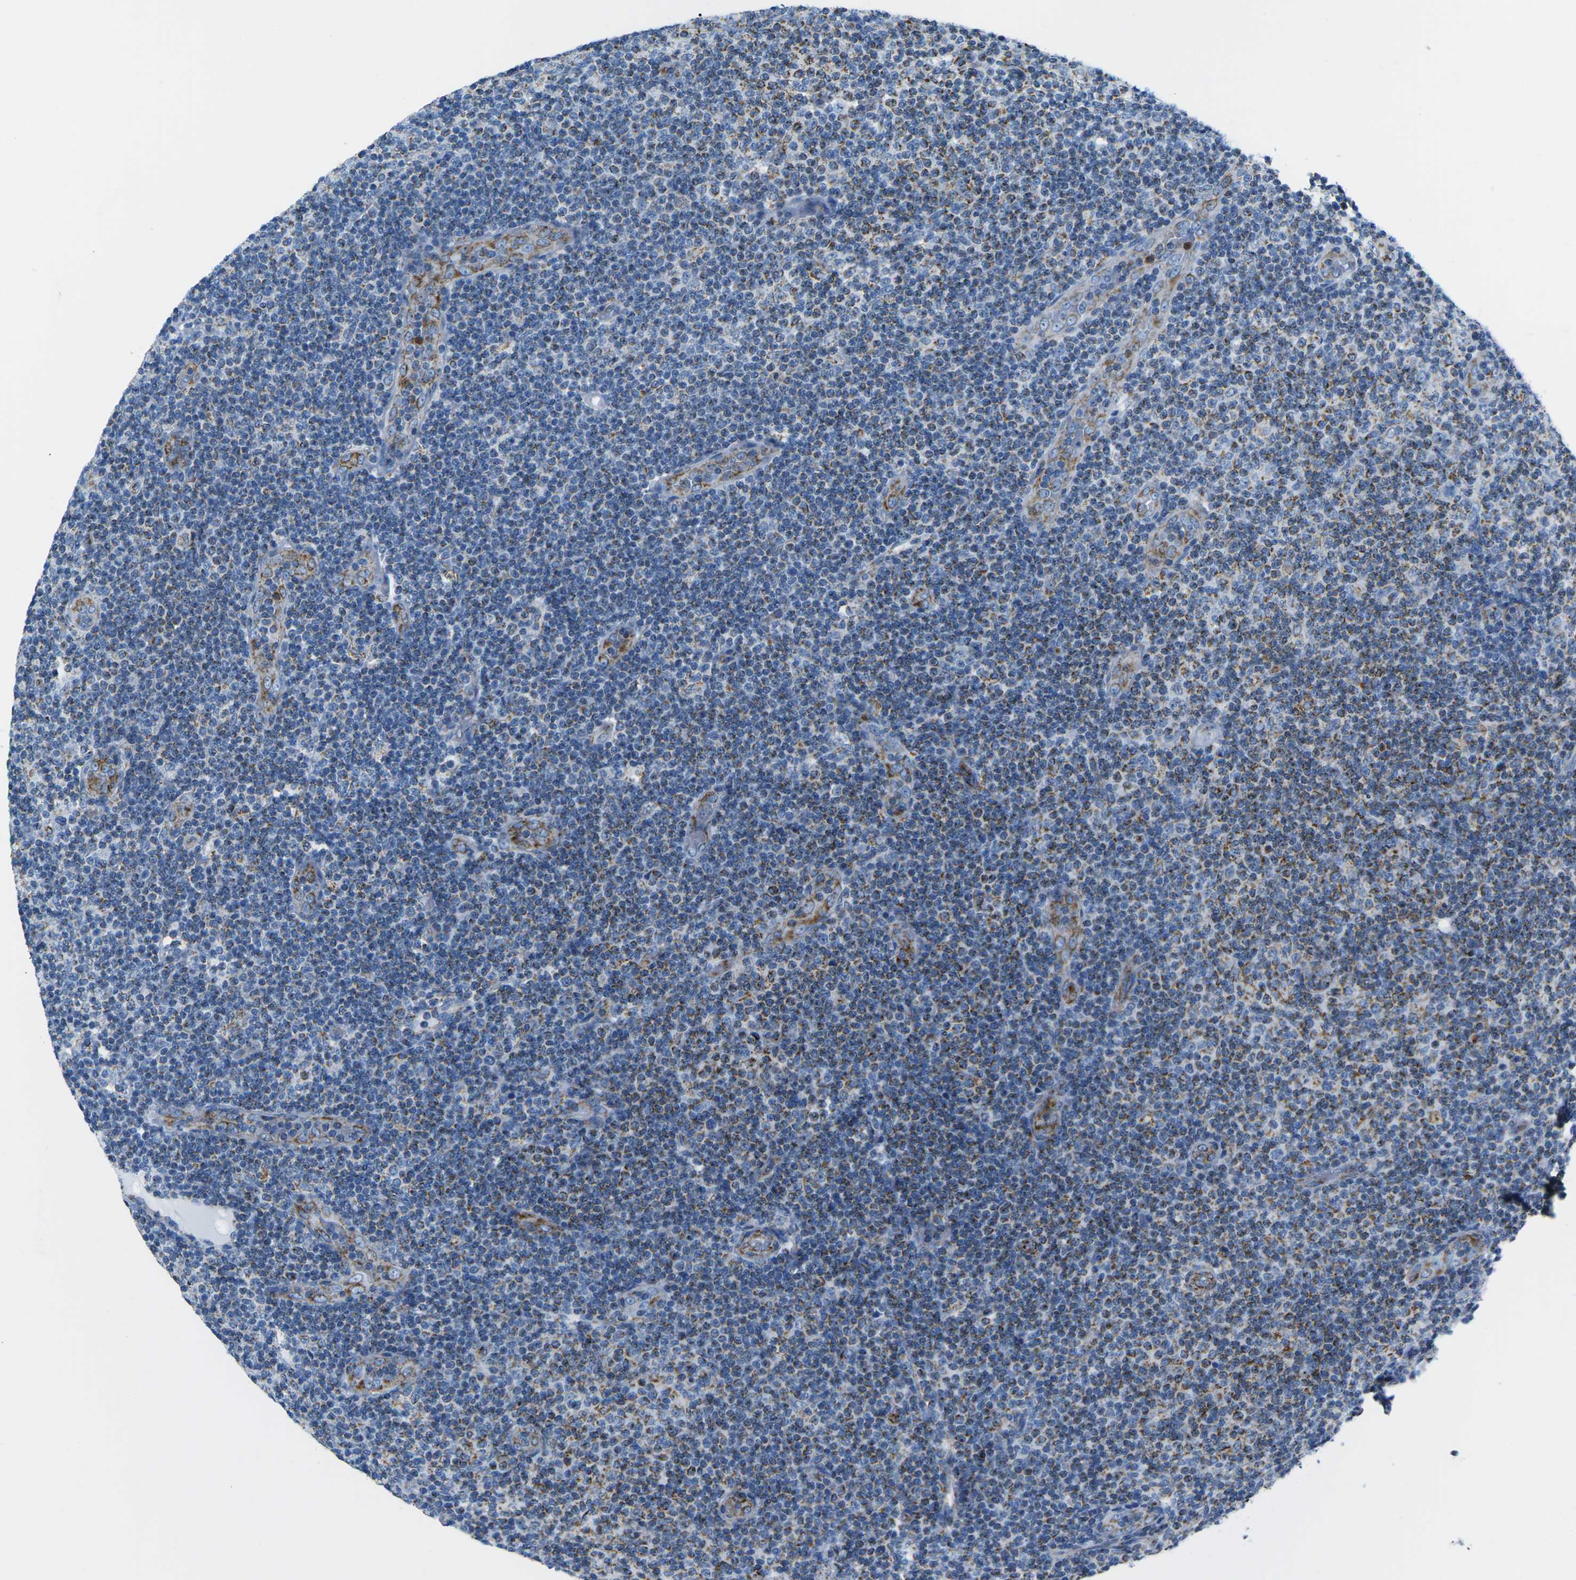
{"staining": {"intensity": "moderate", "quantity": "25%-75%", "location": "cytoplasmic/membranous"}, "tissue": "lymphoma", "cell_type": "Tumor cells", "image_type": "cancer", "snomed": [{"axis": "morphology", "description": "Malignant lymphoma, non-Hodgkin's type, Low grade"}, {"axis": "topography", "description": "Lymph node"}], "caption": "Moderate cytoplasmic/membranous protein staining is seen in approximately 25%-75% of tumor cells in lymphoma.", "gene": "COX6C", "patient": {"sex": "male", "age": 83}}